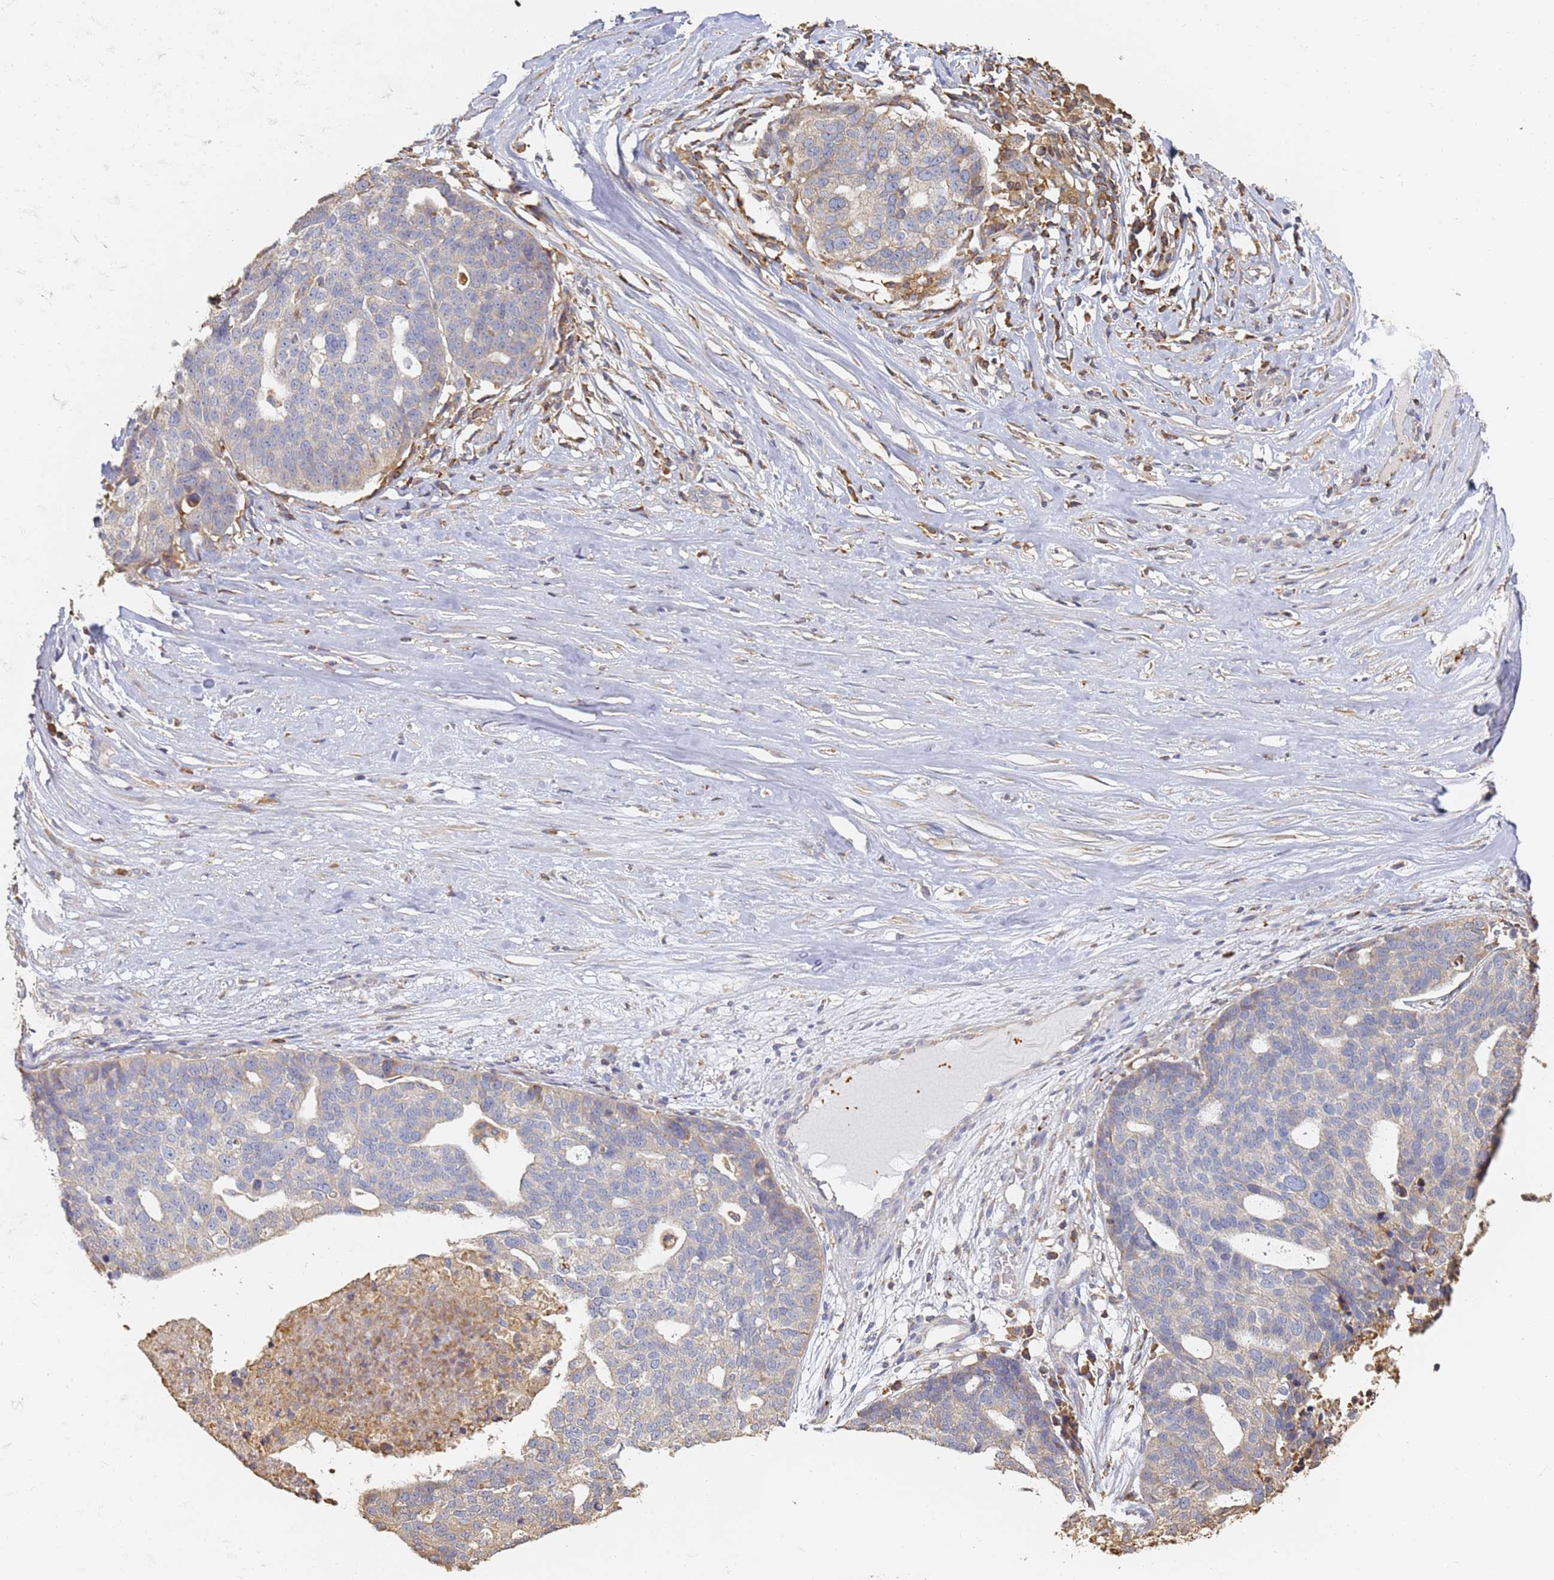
{"staining": {"intensity": "negative", "quantity": "none", "location": "none"}, "tissue": "ovarian cancer", "cell_type": "Tumor cells", "image_type": "cancer", "snomed": [{"axis": "morphology", "description": "Cystadenocarcinoma, serous, NOS"}, {"axis": "topography", "description": "Ovary"}], "caption": "DAB immunohistochemical staining of human serous cystadenocarcinoma (ovarian) shows no significant staining in tumor cells.", "gene": "BIN2", "patient": {"sex": "female", "age": 59}}